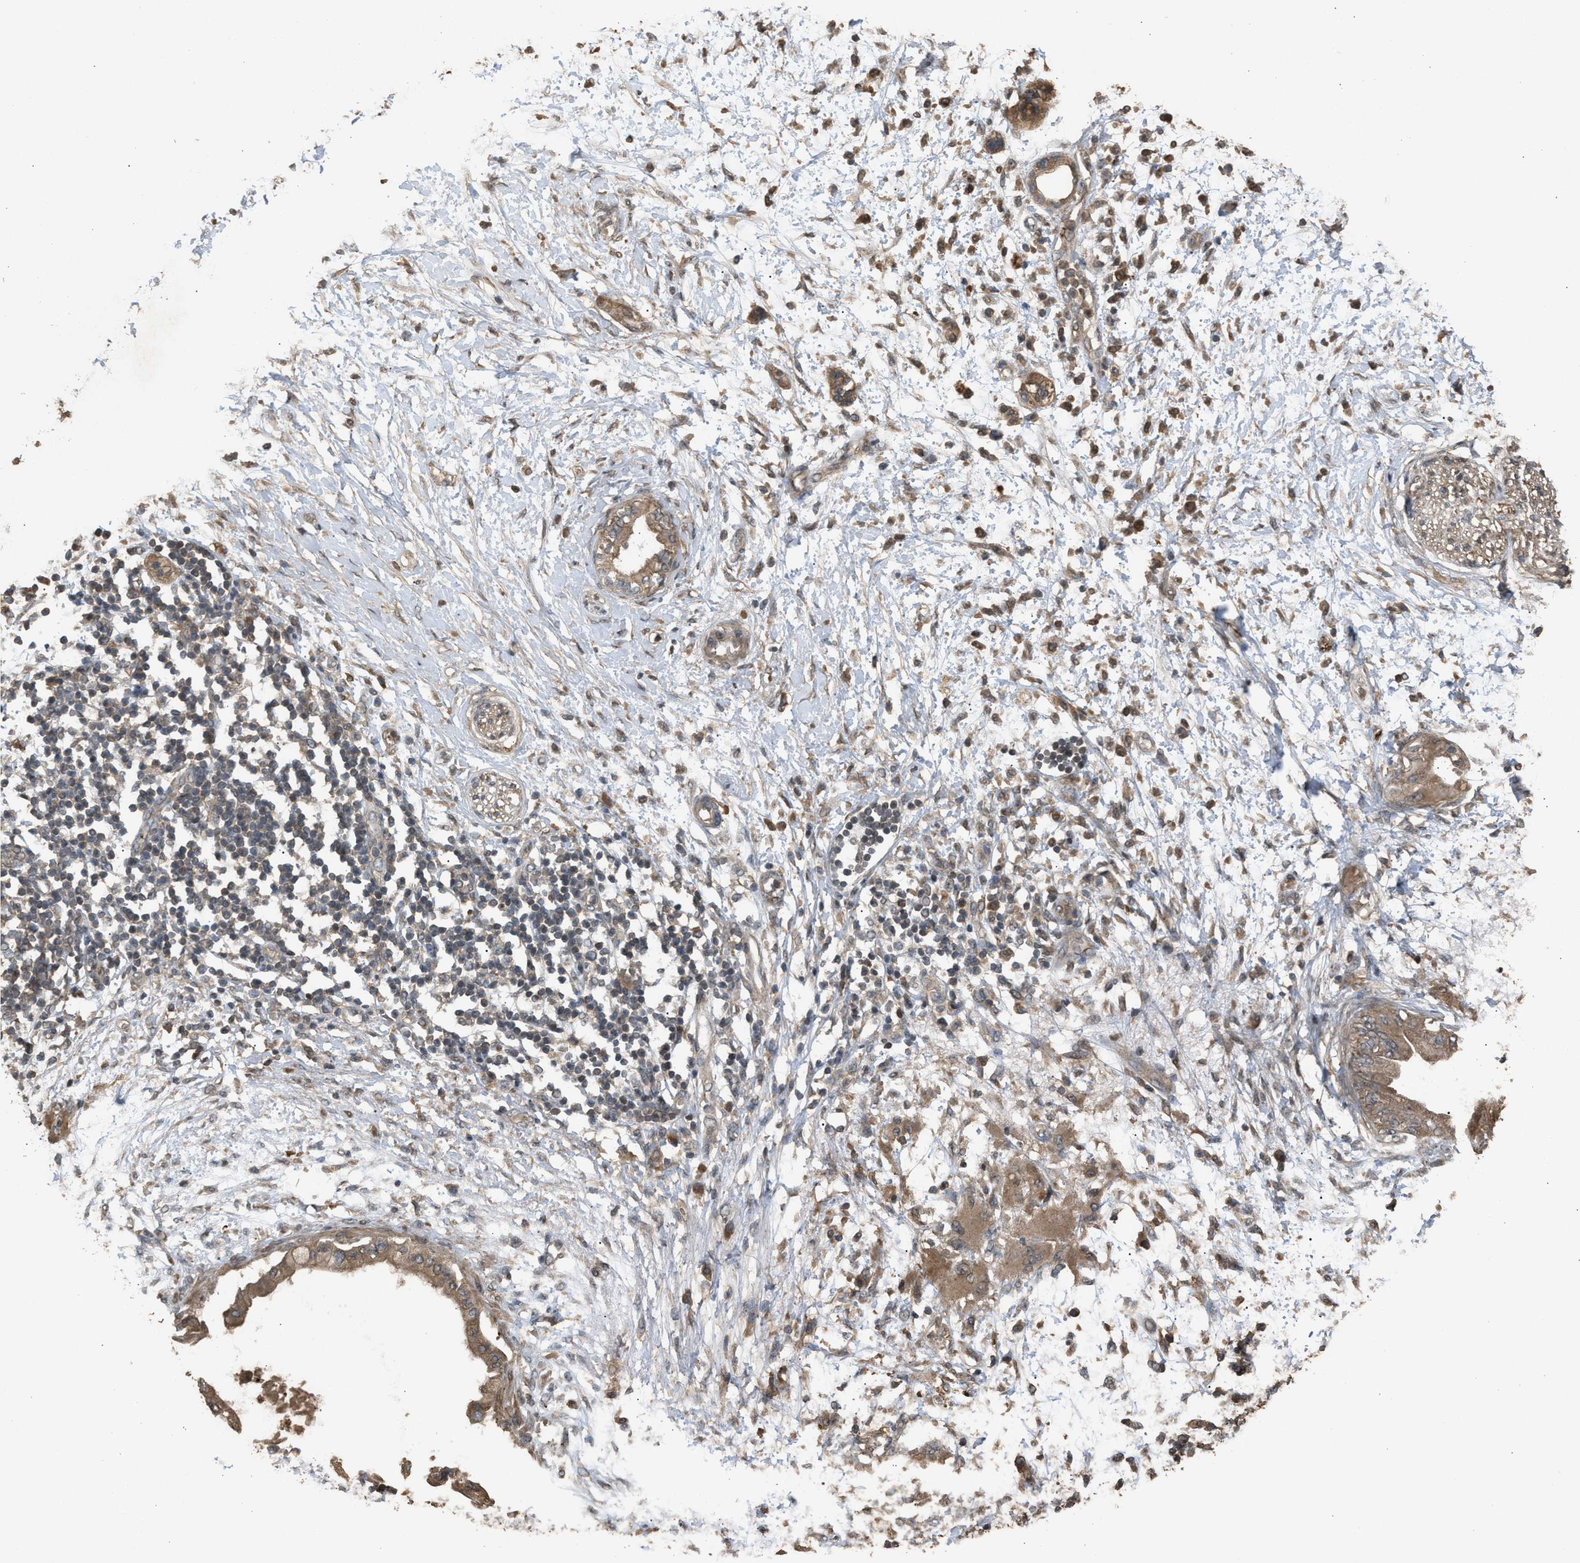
{"staining": {"intensity": "weak", "quantity": ">75%", "location": "cytoplasmic/membranous"}, "tissue": "adipose tissue", "cell_type": "Adipocytes", "image_type": "normal", "snomed": [{"axis": "morphology", "description": "Normal tissue, NOS"}, {"axis": "morphology", "description": "Adenocarcinoma, NOS"}, {"axis": "topography", "description": "Duodenum"}, {"axis": "topography", "description": "Peripheral nerve tissue"}], "caption": "A low amount of weak cytoplasmic/membranous staining is appreciated in approximately >75% of adipocytes in normal adipose tissue.", "gene": "ARHGDIA", "patient": {"sex": "female", "age": 60}}